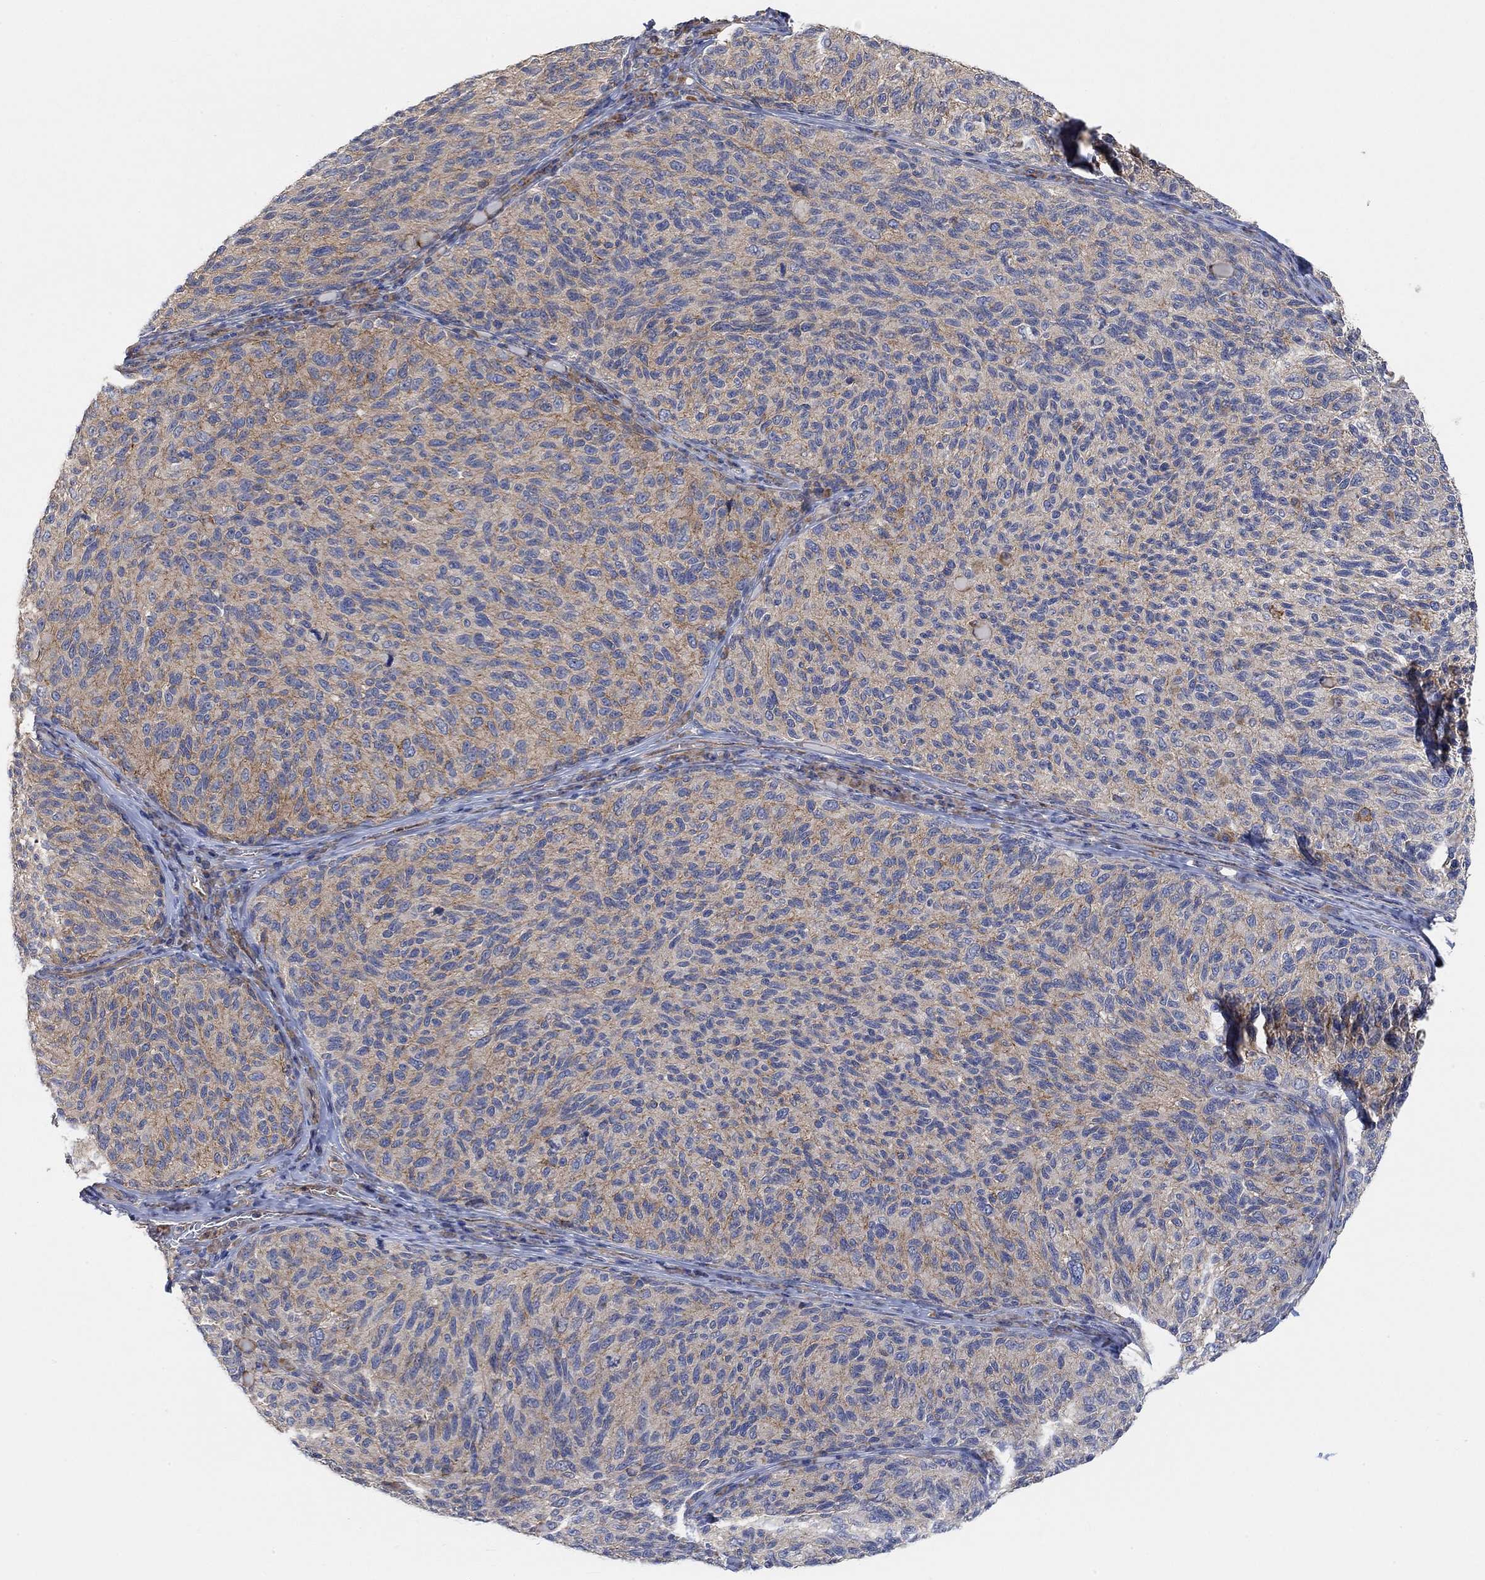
{"staining": {"intensity": "moderate", "quantity": "<25%", "location": "cytoplasmic/membranous"}, "tissue": "melanoma", "cell_type": "Tumor cells", "image_type": "cancer", "snomed": [{"axis": "morphology", "description": "Malignant melanoma, NOS"}, {"axis": "topography", "description": "Skin"}], "caption": "Immunohistochemical staining of malignant melanoma displays moderate cytoplasmic/membranous protein positivity in approximately <25% of tumor cells.", "gene": "SYT16", "patient": {"sex": "female", "age": 73}}